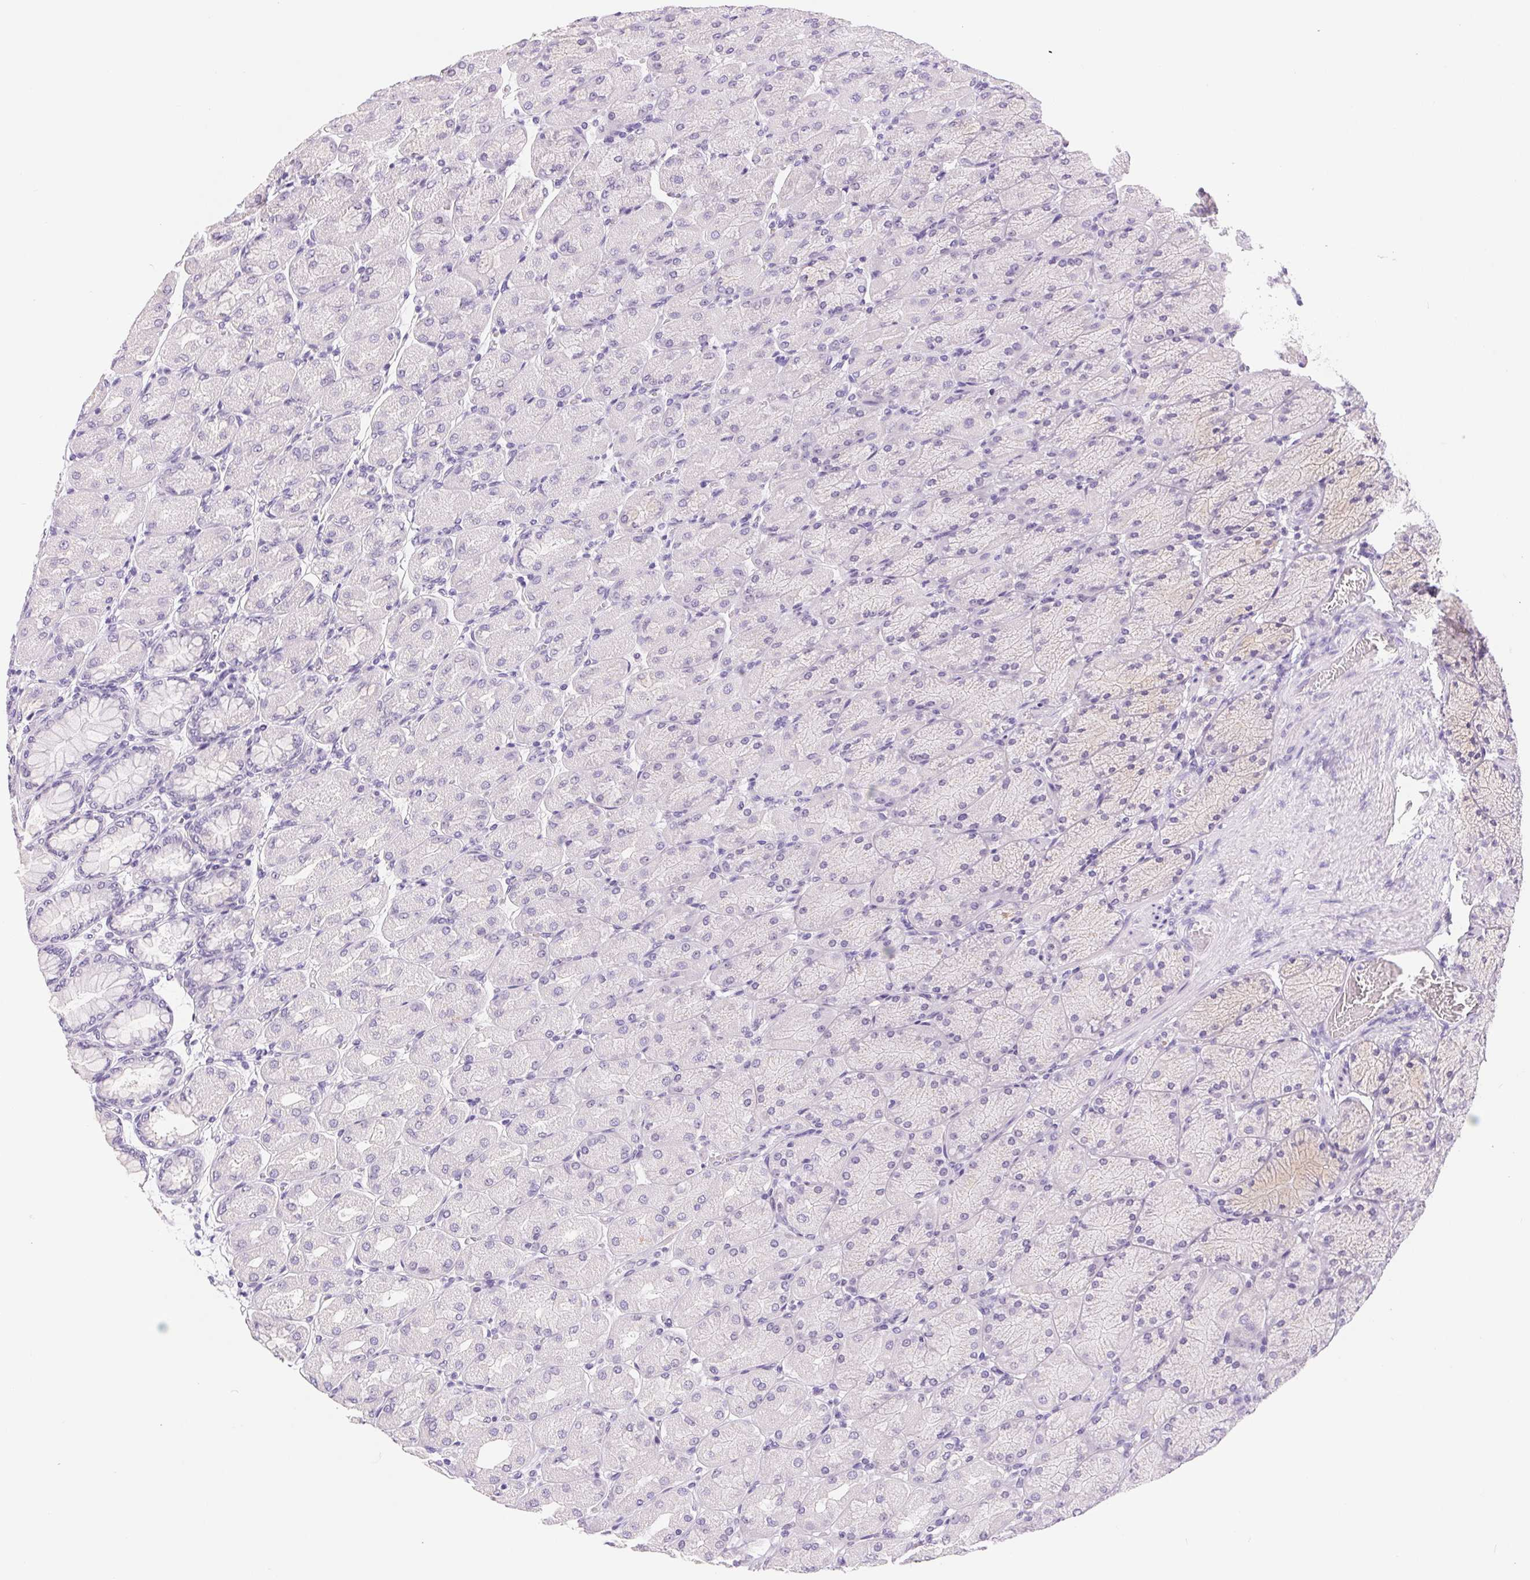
{"staining": {"intensity": "negative", "quantity": "none", "location": "none"}, "tissue": "stomach", "cell_type": "Glandular cells", "image_type": "normal", "snomed": [{"axis": "morphology", "description": "Normal tissue, NOS"}, {"axis": "topography", "description": "Stomach, upper"}], "caption": "High power microscopy micrograph of an immunohistochemistry image of normal stomach, revealing no significant positivity in glandular cells.", "gene": "ASGR2", "patient": {"sex": "female", "age": 56}}